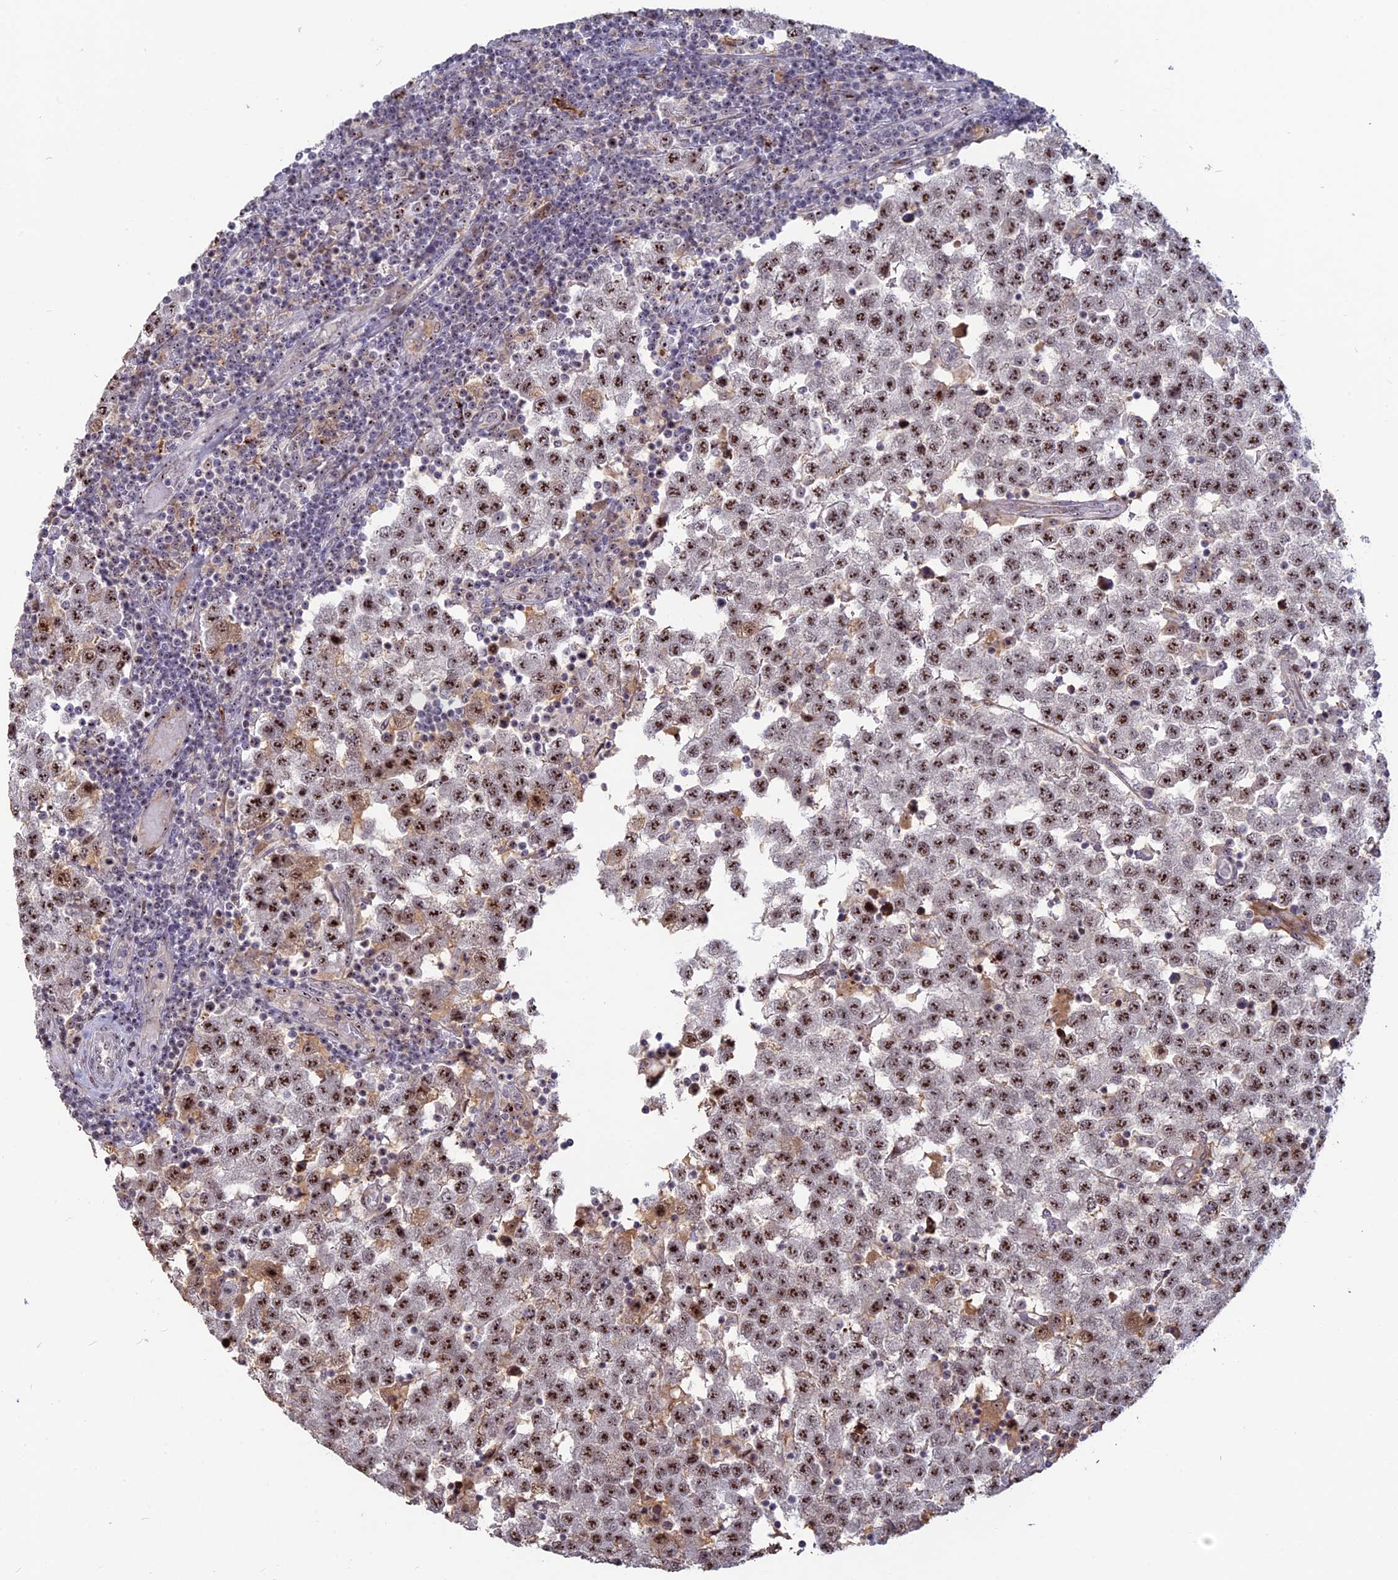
{"staining": {"intensity": "strong", "quantity": ">75%", "location": "nuclear"}, "tissue": "testis cancer", "cell_type": "Tumor cells", "image_type": "cancer", "snomed": [{"axis": "morphology", "description": "Seminoma, NOS"}, {"axis": "topography", "description": "Testis"}], "caption": "The image displays staining of testis seminoma, revealing strong nuclear protein staining (brown color) within tumor cells.", "gene": "FAM131A", "patient": {"sex": "male", "age": 34}}